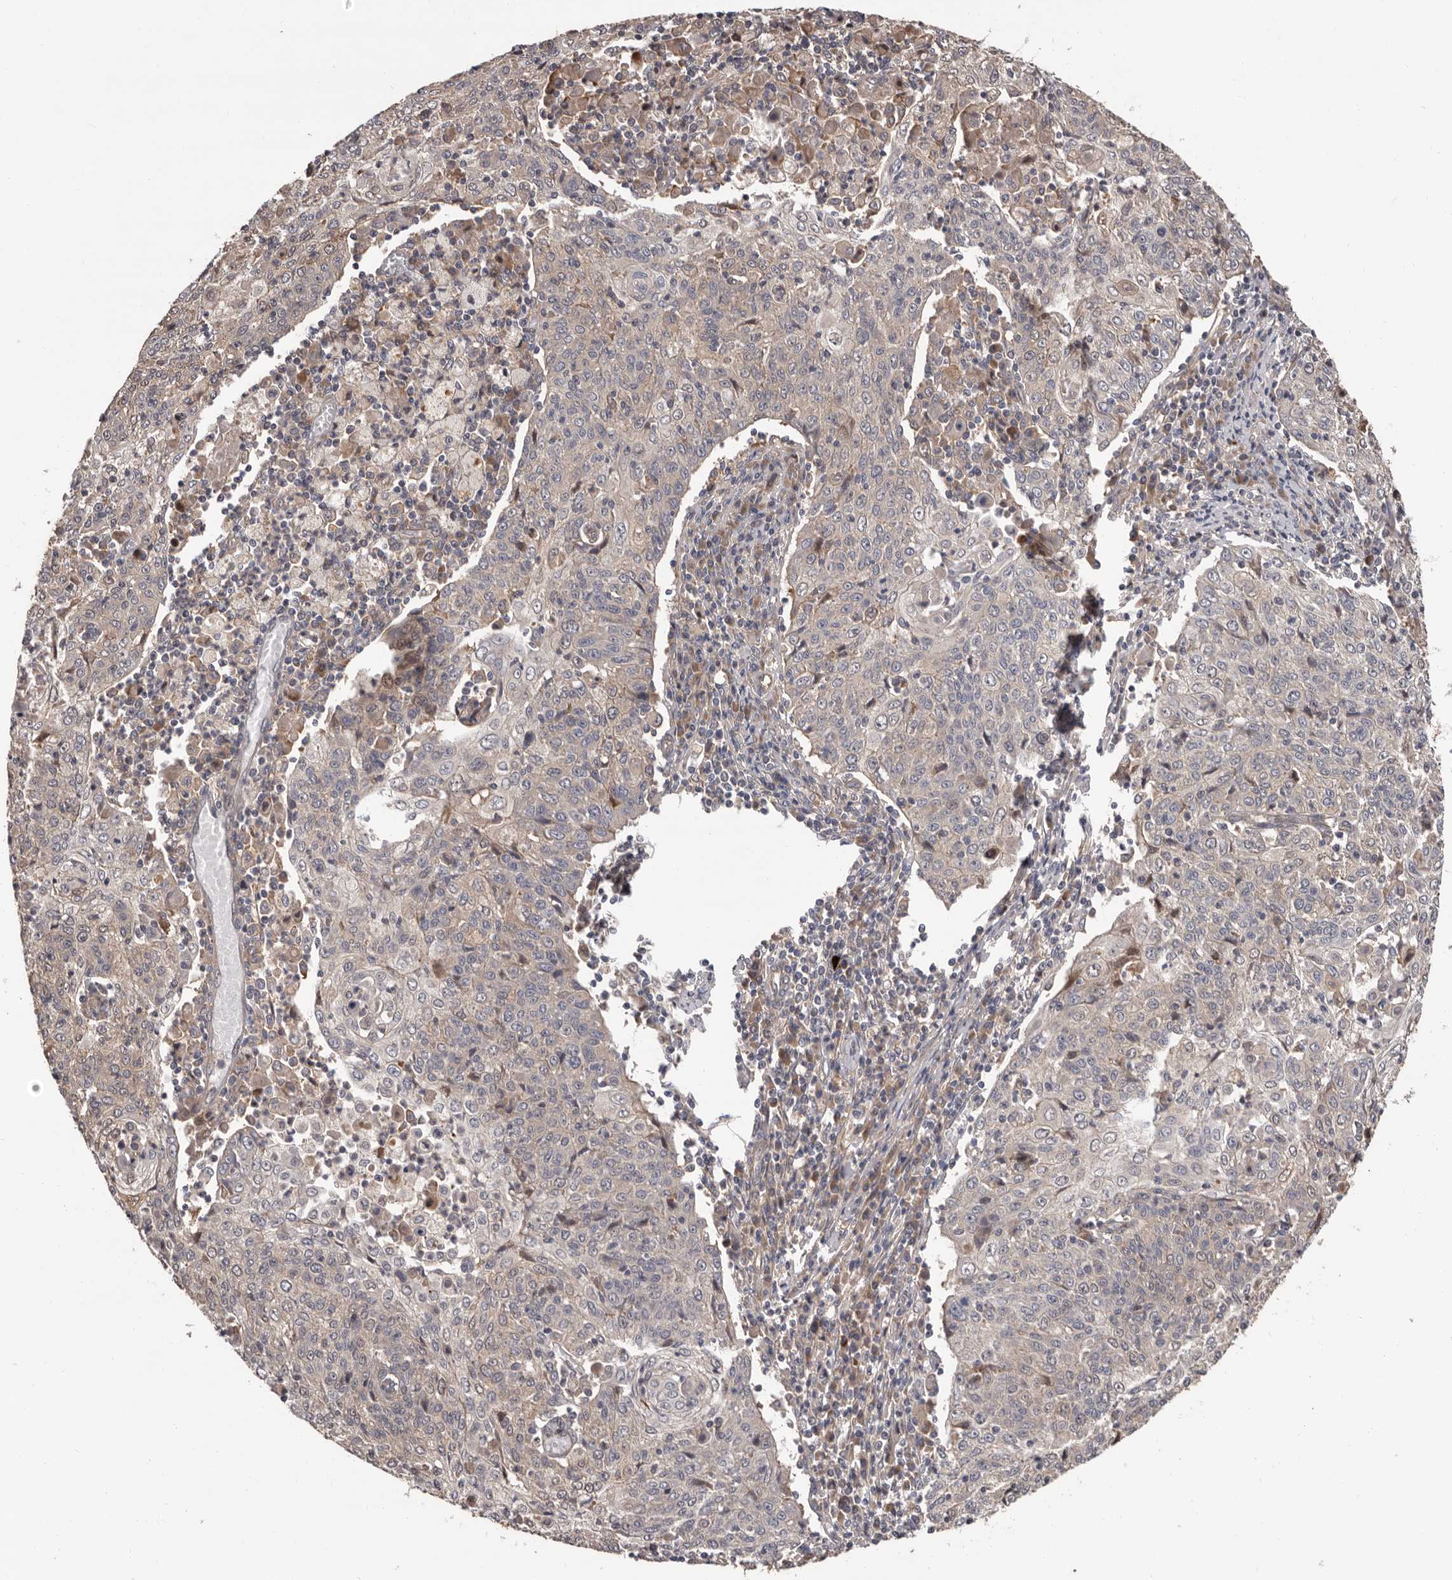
{"staining": {"intensity": "negative", "quantity": "none", "location": "none"}, "tissue": "cervical cancer", "cell_type": "Tumor cells", "image_type": "cancer", "snomed": [{"axis": "morphology", "description": "Squamous cell carcinoma, NOS"}, {"axis": "topography", "description": "Cervix"}], "caption": "Immunohistochemical staining of cervical squamous cell carcinoma reveals no significant staining in tumor cells. (Brightfield microscopy of DAB immunohistochemistry (IHC) at high magnification).", "gene": "PRKD1", "patient": {"sex": "female", "age": 48}}